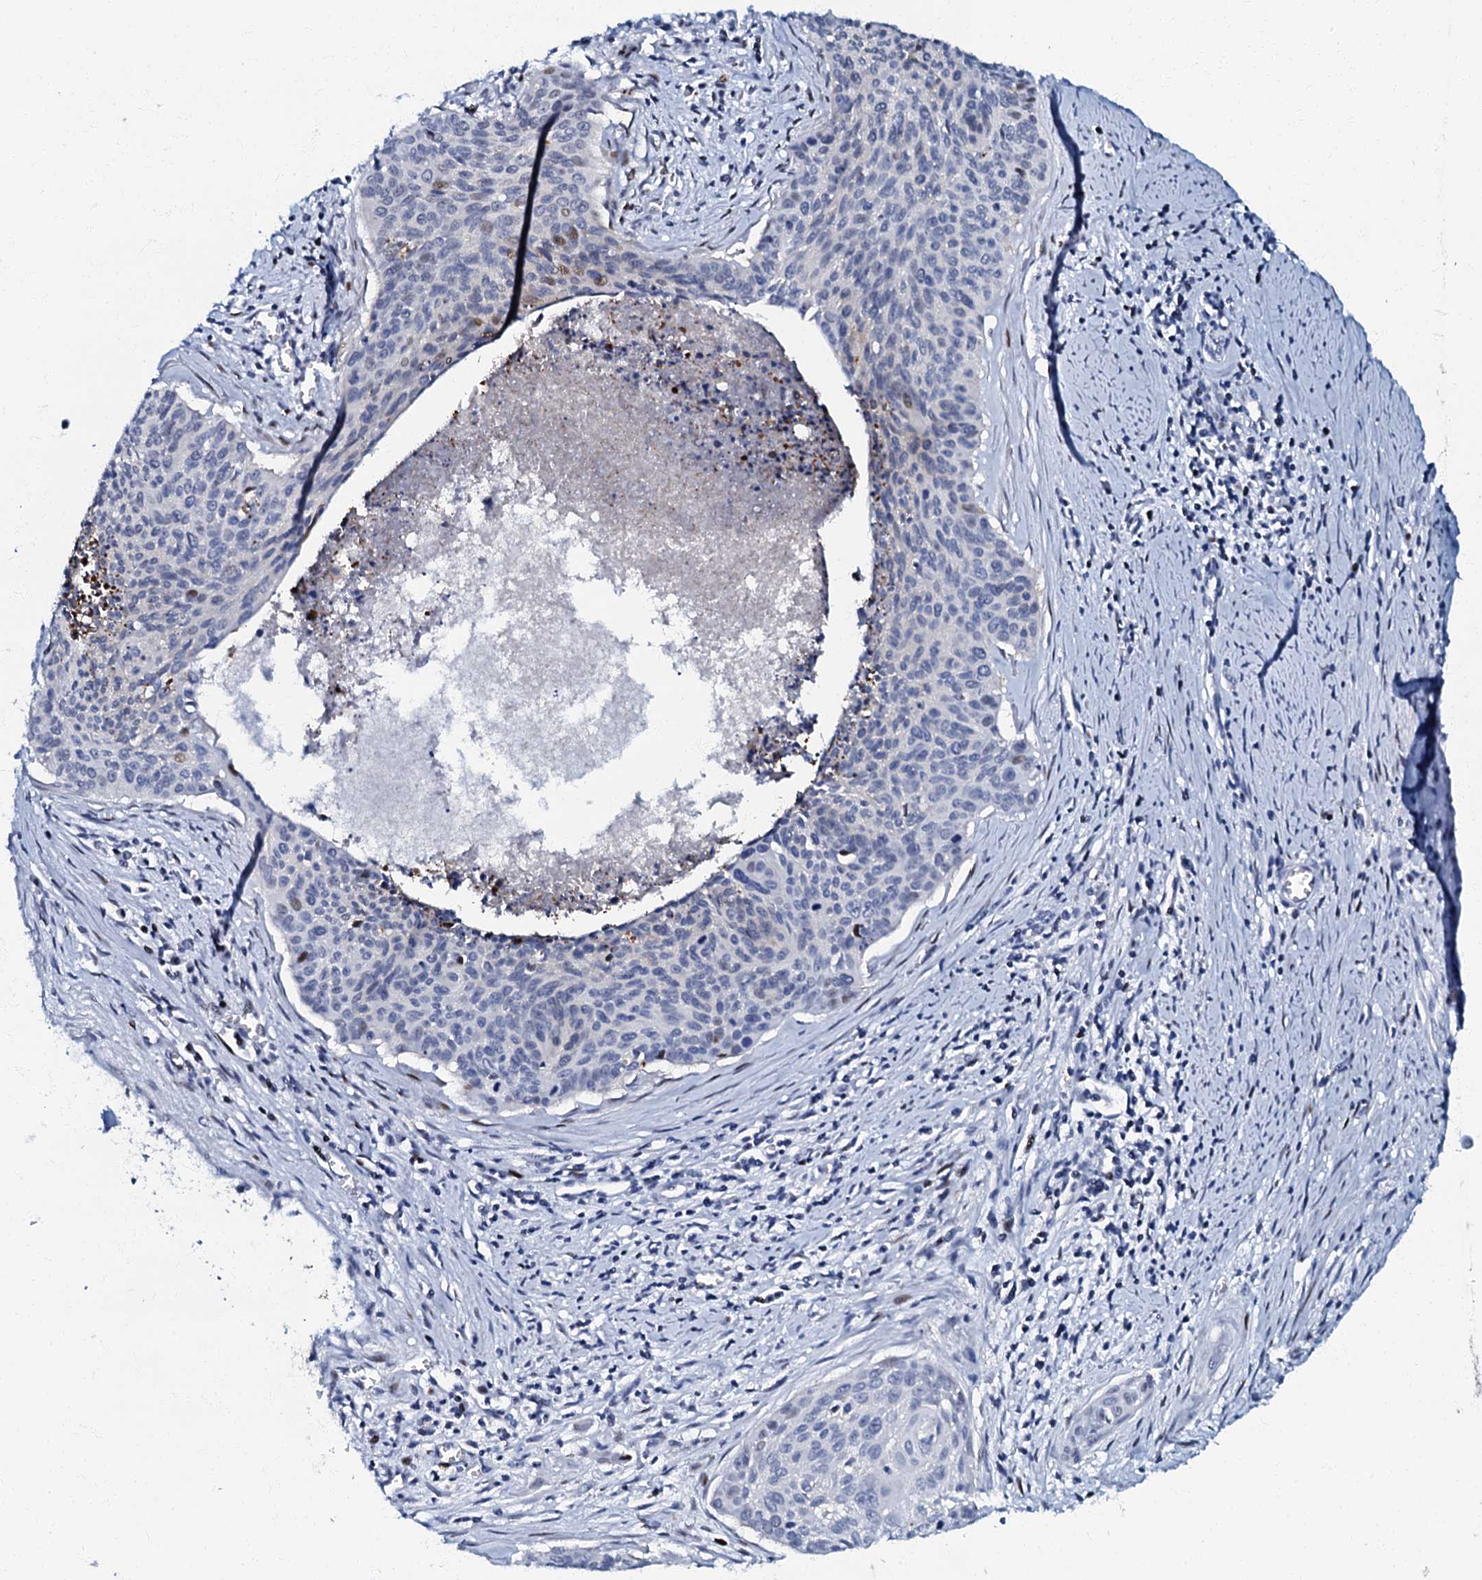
{"staining": {"intensity": "negative", "quantity": "none", "location": "none"}, "tissue": "cervical cancer", "cell_type": "Tumor cells", "image_type": "cancer", "snomed": [{"axis": "morphology", "description": "Squamous cell carcinoma, NOS"}, {"axis": "topography", "description": "Cervix"}], "caption": "A micrograph of human cervical cancer (squamous cell carcinoma) is negative for staining in tumor cells. The staining was performed using DAB to visualize the protein expression in brown, while the nuclei were stained in blue with hematoxylin (Magnification: 20x).", "gene": "MFSD5", "patient": {"sex": "female", "age": 55}}